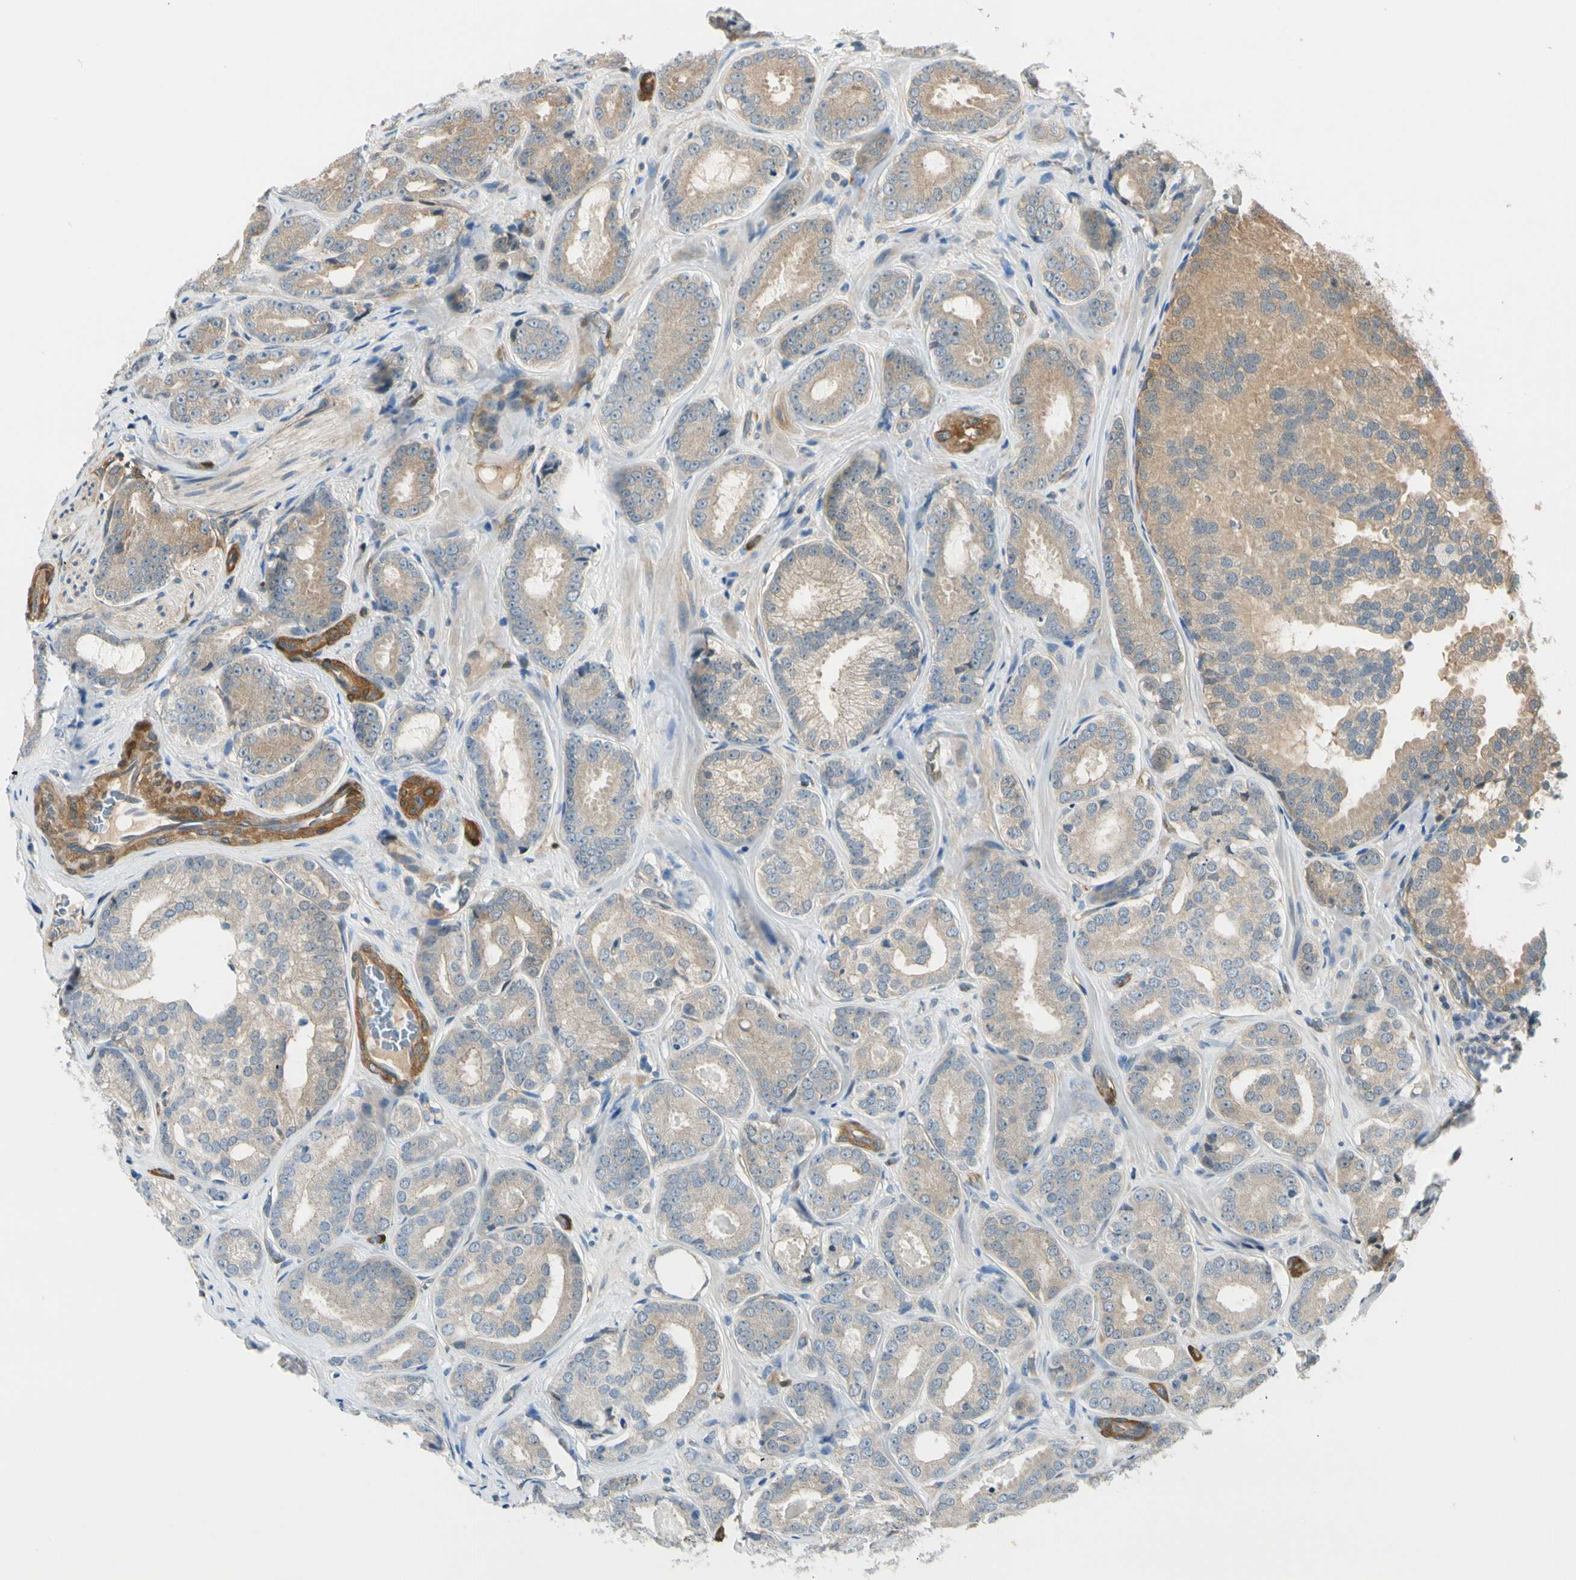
{"staining": {"intensity": "weak", "quantity": ">75%", "location": "cytoplasmic/membranous"}, "tissue": "prostate cancer", "cell_type": "Tumor cells", "image_type": "cancer", "snomed": [{"axis": "morphology", "description": "Adenocarcinoma, High grade"}, {"axis": "topography", "description": "Prostate"}], "caption": "High-power microscopy captured an immunohistochemistry histopathology image of high-grade adenocarcinoma (prostate), revealing weak cytoplasmic/membranous positivity in approximately >75% of tumor cells.", "gene": "RASGRF1", "patient": {"sex": "male", "age": 64}}